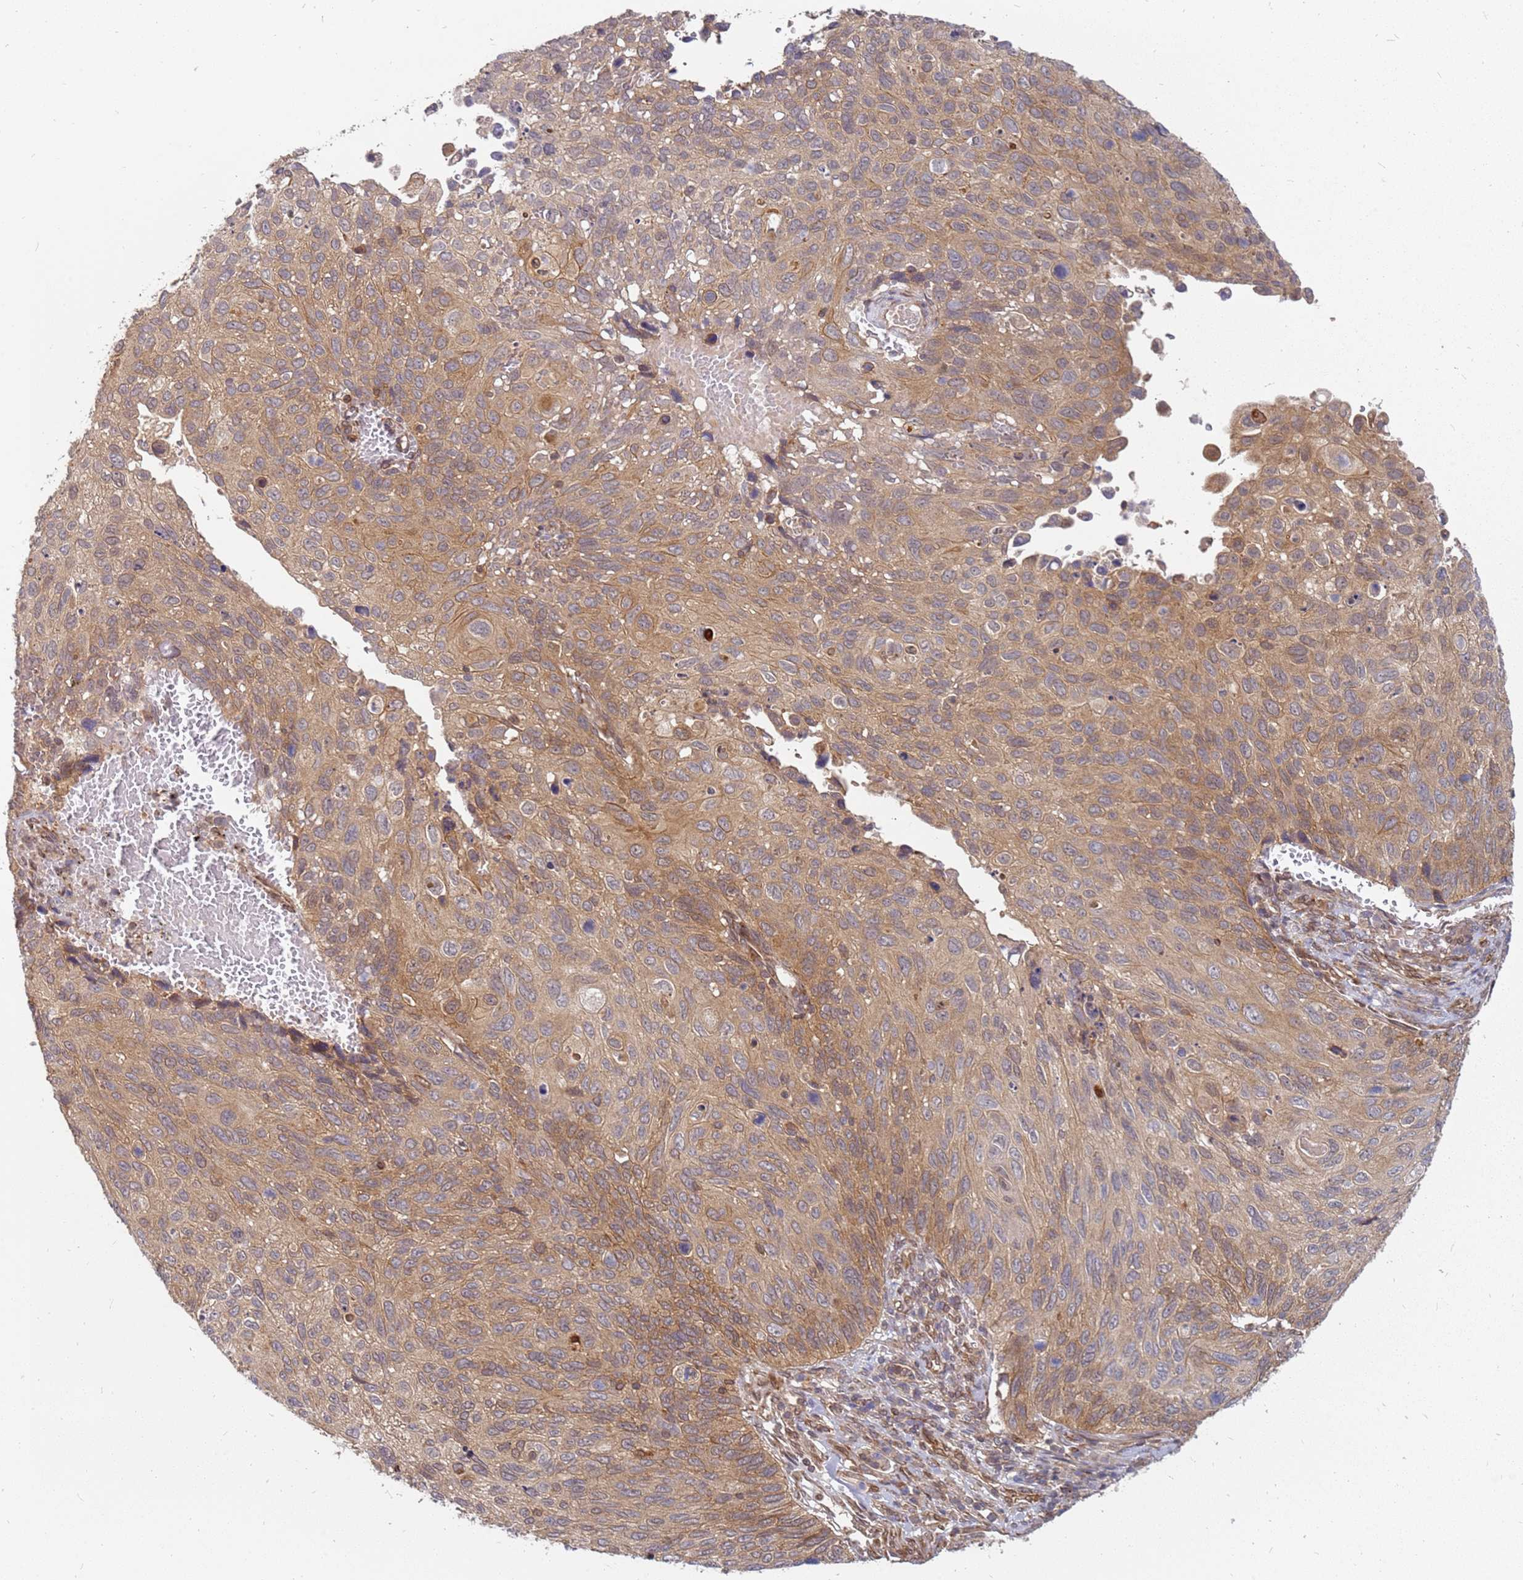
{"staining": {"intensity": "moderate", "quantity": "25%-75%", "location": "cytoplasmic/membranous"}, "tissue": "cervical cancer", "cell_type": "Tumor cells", "image_type": "cancer", "snomed": [{"axis": "morphology", "description": "Squamous cell carcinoma, NOS"}, {"axis": "topography", "description": "Cervix"}], "caption": "A brown stain labels moderate cytoplasmic/membranous positivity of a protein in human cervical squamous cell carcinoma tumor cells.", "gene": "NUDT14", "patient": {"sex": "female", "age": 70}}